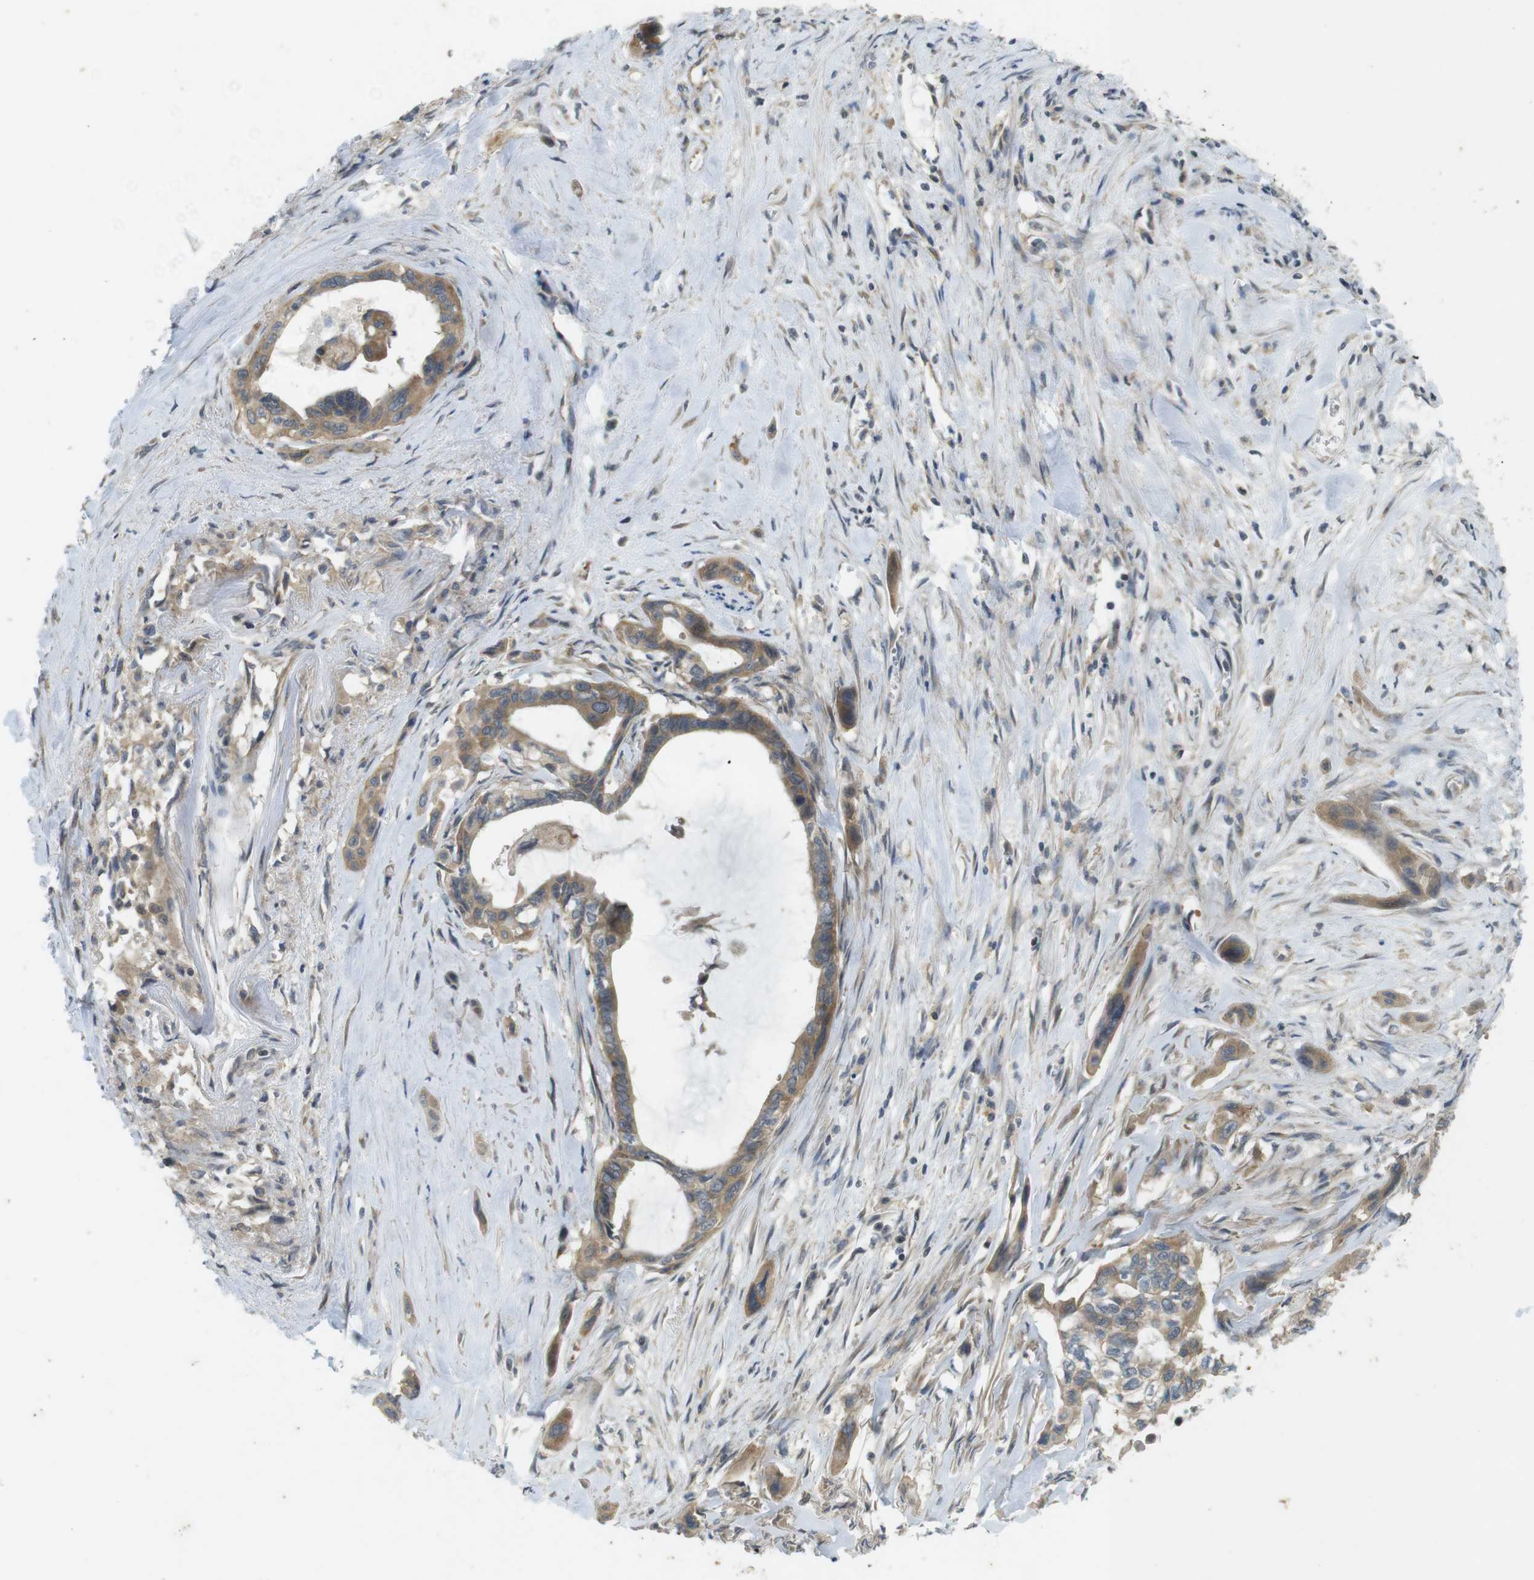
{"staining": {"intensity": "moderate", "quantity": ">75%", "location": "cytoplasmic/membranous"}, "tissue": "pancreatic cancer", "cell_type": "Tumor cells", "image_type": "cancer", "snomed": [{"axis": "morphology", "description": "Adenocarcinoma, NOS"}, {"axis": "topography", "description": "Pancreas"}], "caption": "The micrograph reveals staining of pancreatic cancer (adenocarcinoma), revealing moderate cytoplasmic/membranous protein staining (brown color) within tumor cells.", "gene": "CLTC", "patient": {"sex": "male", "age": 73}}